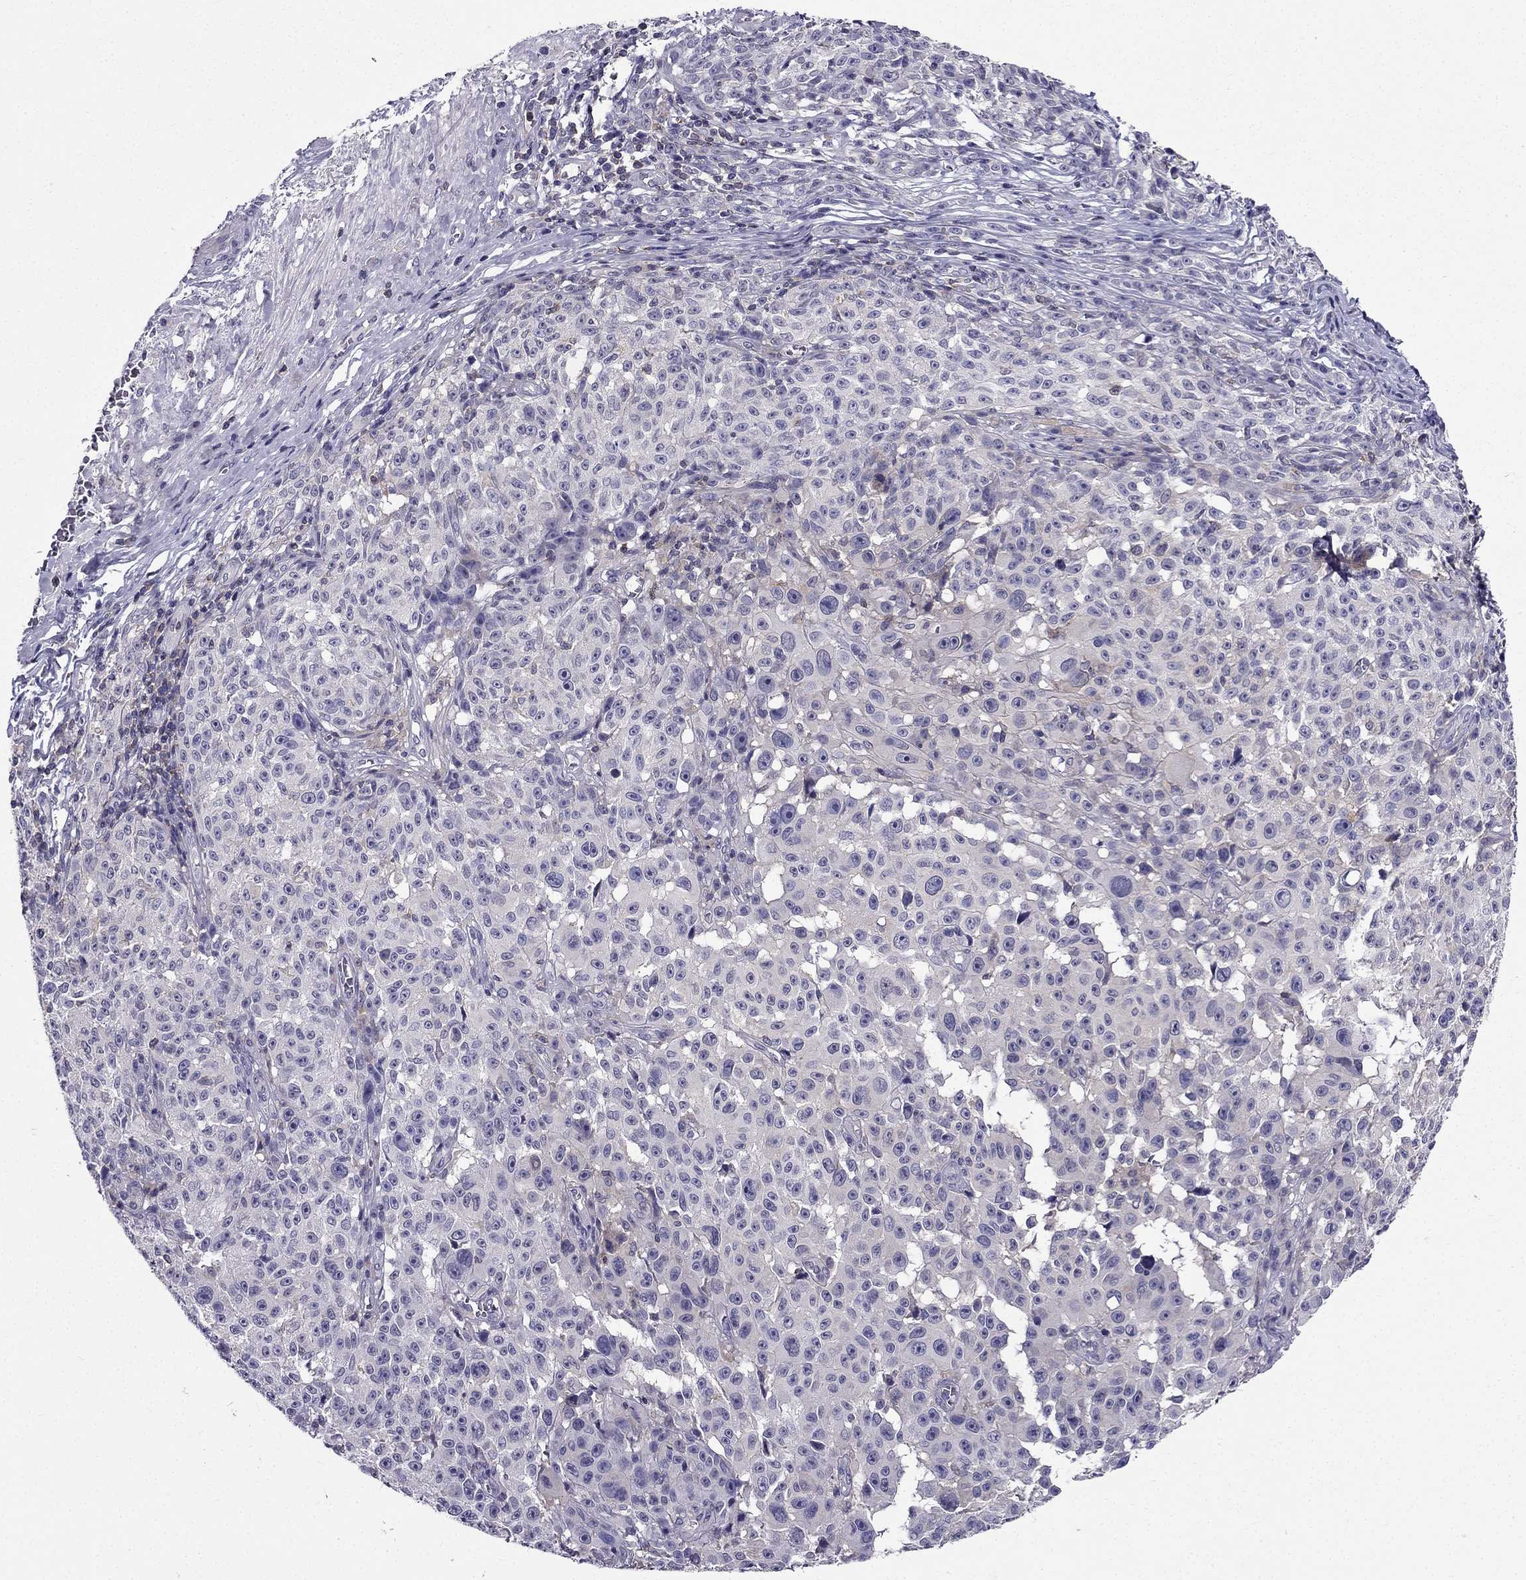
{"staining": {"intensity": "negative", "quantity": "none", "location": "none"}, "tissue": "melanoma", "cell_type": "Tumor cells", "image_type": "cancer", "snomed": [{"axis": "morphology", "description": "Malignant melanoma, NOS"}, {"axis": "topography", "description": "Skin"}], "caption": "Micrograph shows no protein expression in tumor cells of malignant melanoma tissue.", "gene": "AAK1", "patient": {"sex": "female", "age": 82}}